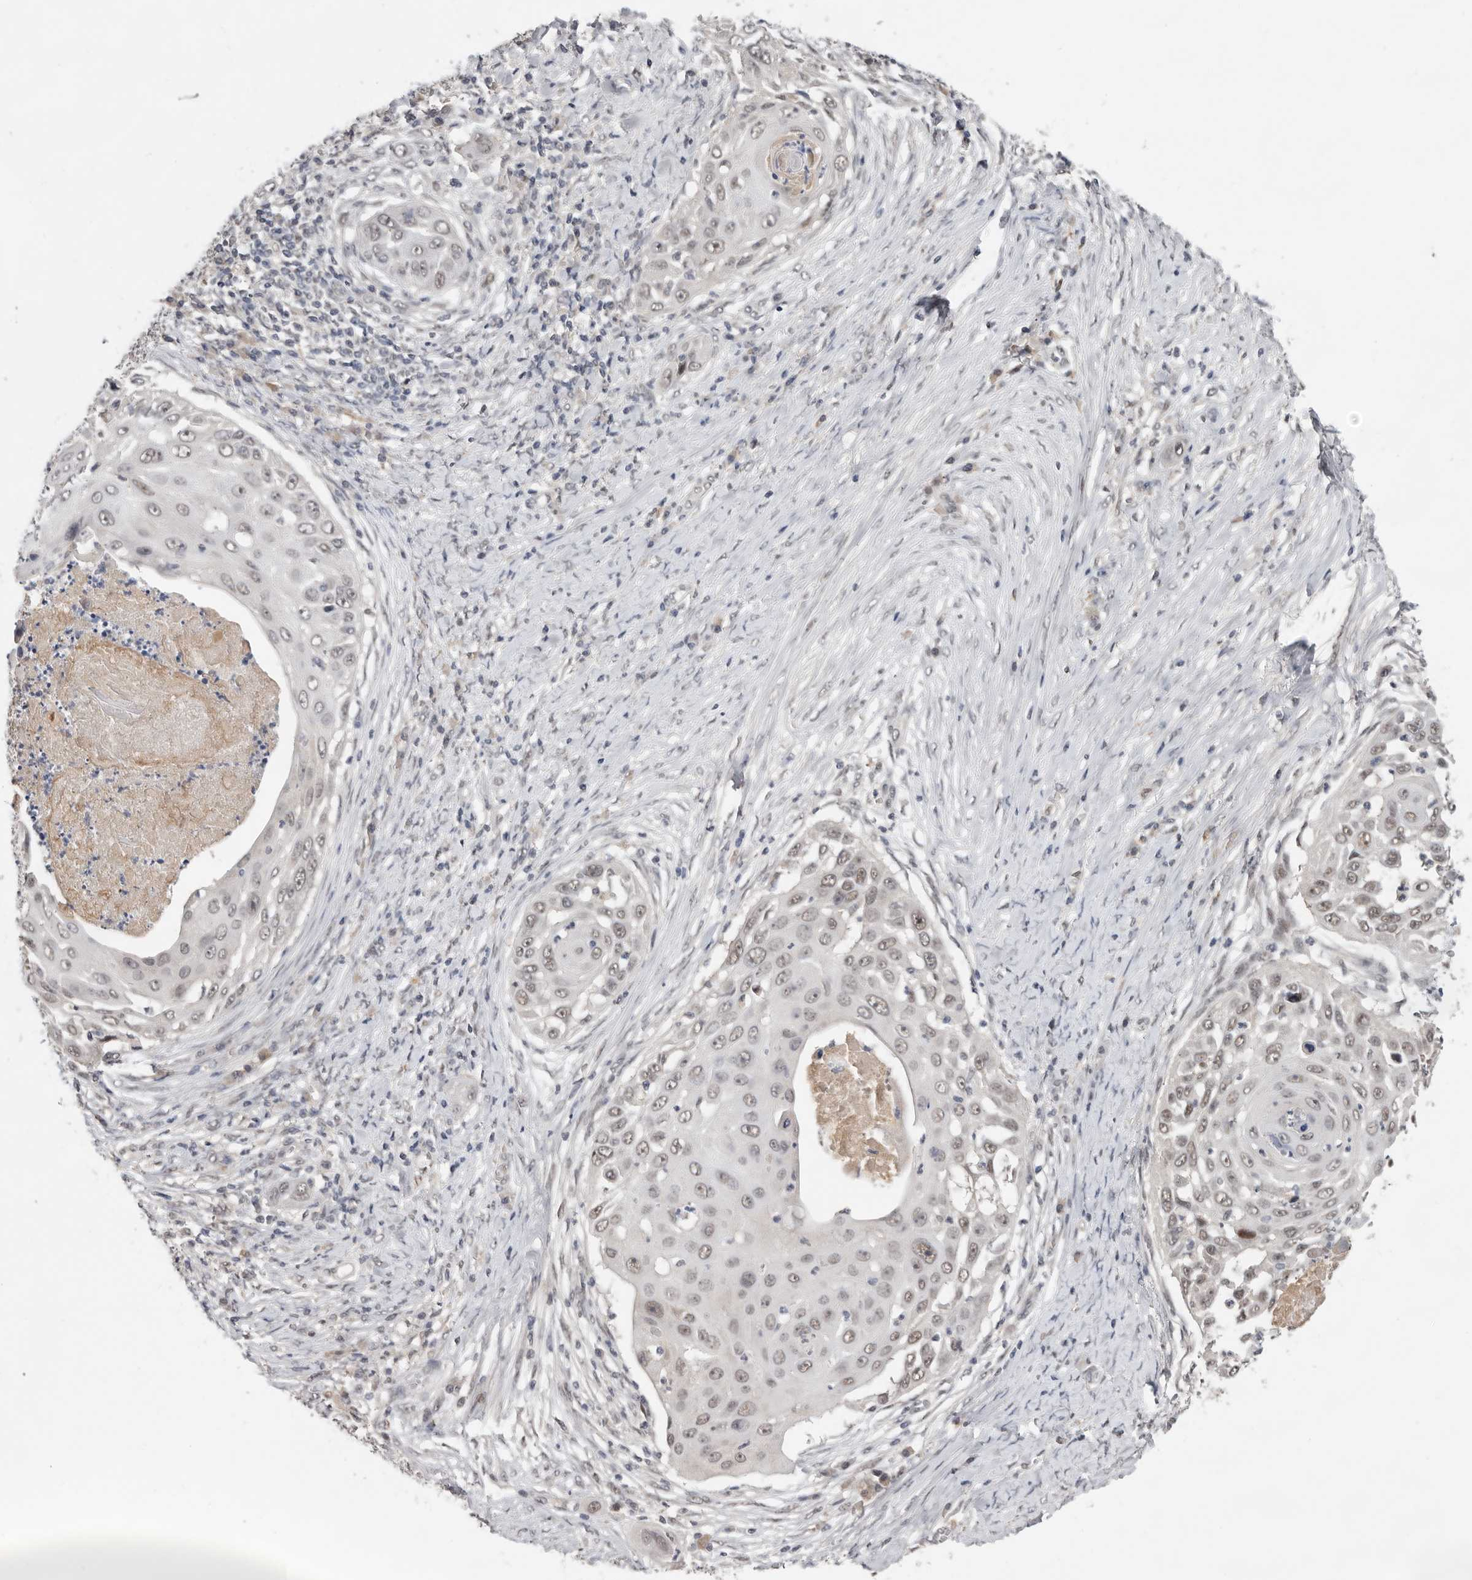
{"staining": {"intensity": "weak", "quantity": "25%-75%", "location": "nuclear"}, "tissue": "skin cancer", "cell_type": "Tumor cells", "image_type": "cancer", "snomed": [{"axis": "morphology", "description": "Squamous cell carcinoma, NOS"}, {"axis": "topography", "description": "Skin"}], "caption": "An IHC micrograph of tumor tissue is shown. Protein staining in brown labels weak nuclear positivity in squamous cell carcinoma (skin) within tumor cells. The staining is performed using DAB (3,3'-diaminobenzidine) brown chromogen to label protein expression. The nuclei are counter-stained blue using hematoxylin.", "gene": "BRCA2", "patient": {"sex": "female", "age": 44}}